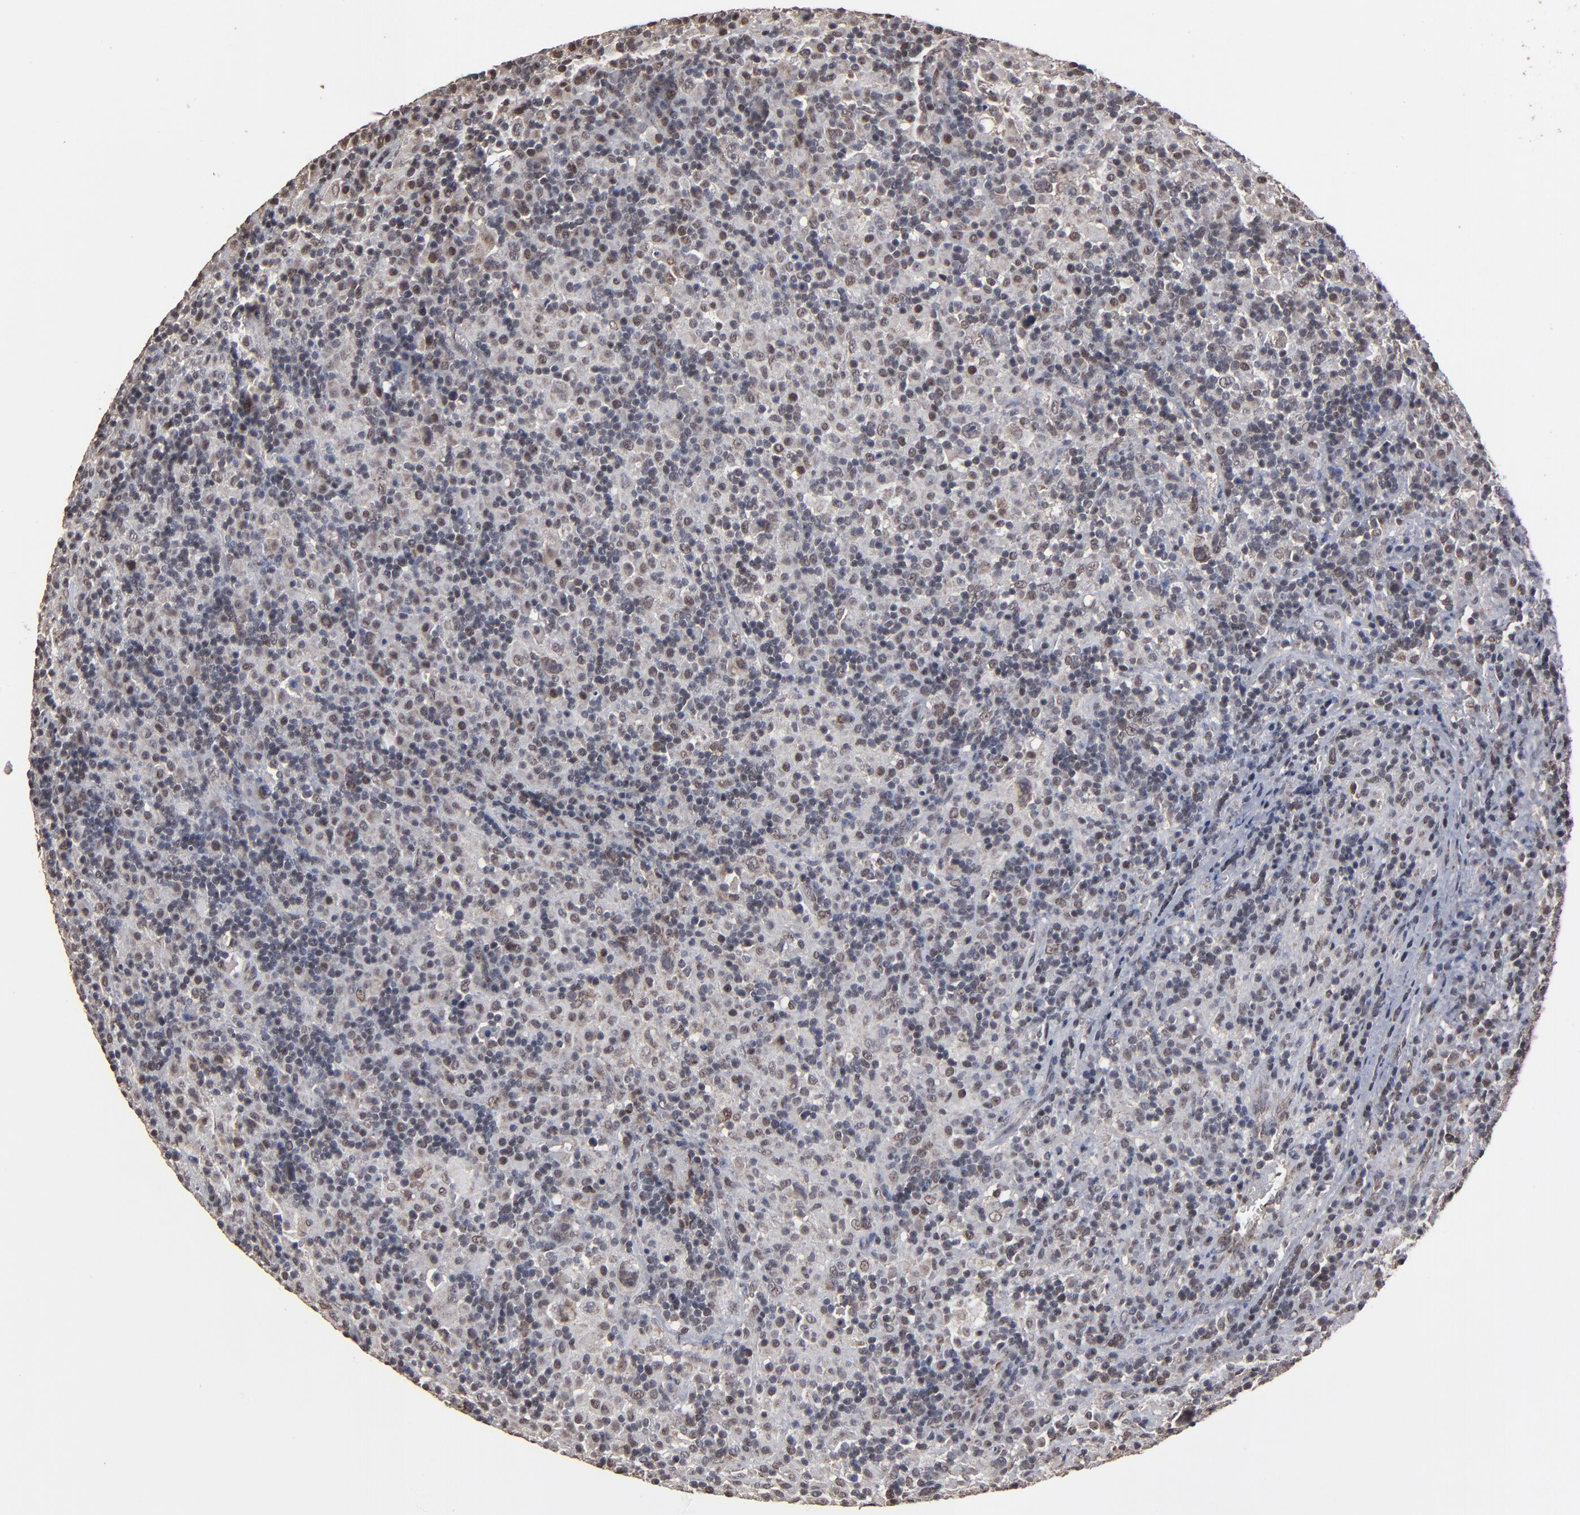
{"staining": {"intensity": "weak", "quantity": "<25%", "location": "nuclear"}, "tissue": "lymphoma", "cell_type": "Tumor cells", "image_type": "cancer", "snomed": [{"axis": "morphology", "description": "Hodgkin's disease, NOS"}, {"axis": "topography", "description": "Lymph node"}], "caption": "IHC image of neoplastic tissue: Hodgkin's disease stained with DAB (3,3'-diaminobenzidine) demonstrates no significant protein positivity in tumor cells.", "gene": "BNIP3", "patient": {"sex": "male", "age": 46}}